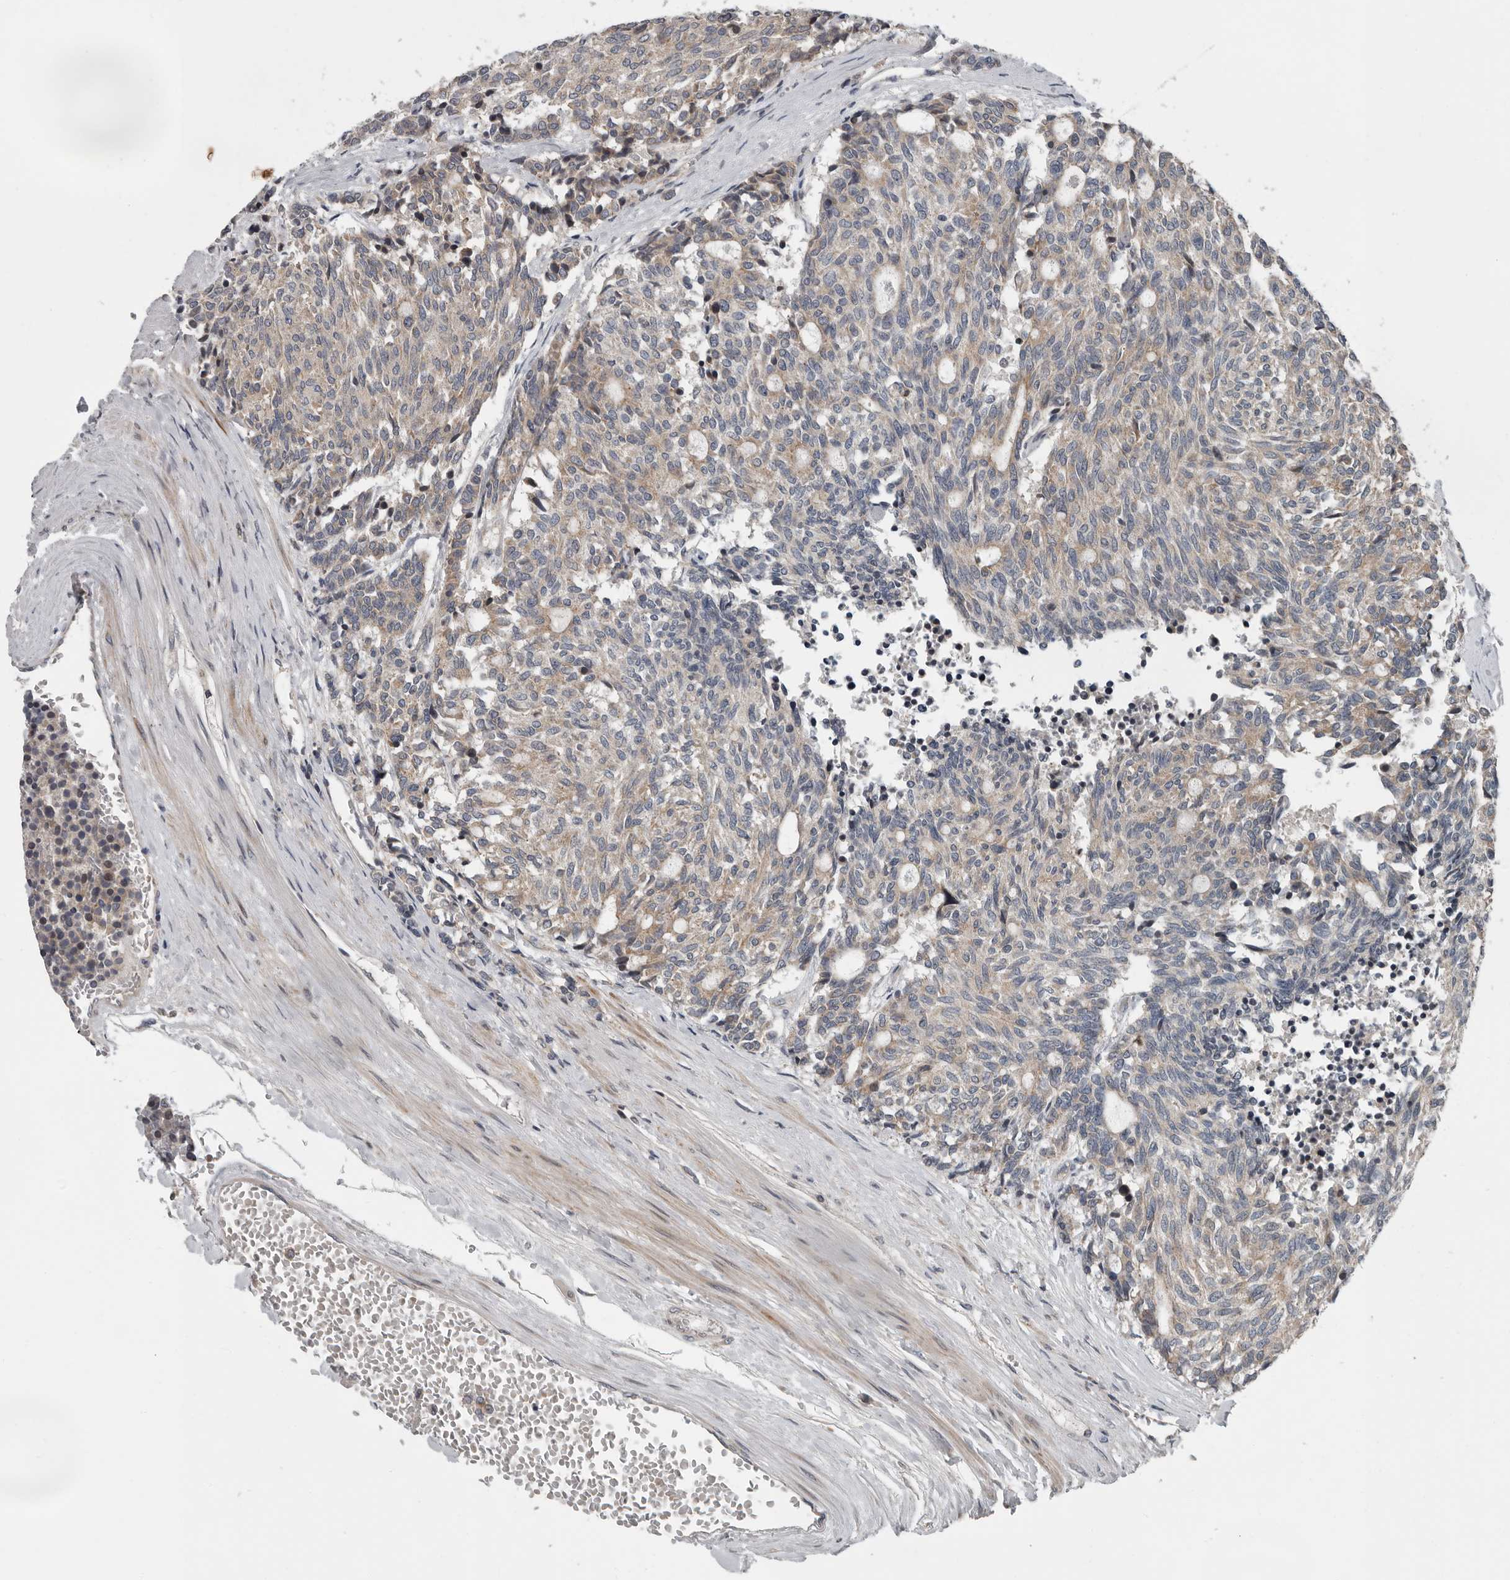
{"staining": {"intensity": "weak", "quantity": ">75%", "location": "cytoplasmic/membranous"}, "tissue": "carcinoid", "cell_type": "Tumor cells", "image_type": "cancer", "snomed": [{"axis": "morphology", "description": "Carcinoid, malignant, NOS"}, {"axis": "topography", "description": "Pancreas"}], "caption": "DAB immunohistochemical staining of human malignant carcinoid reveals weak cytoplasmic/membranous protein expression in approximately >75% of tumor cells.", "gene": "TMEM199", "patient": {"sex": "female", "age": 54}}